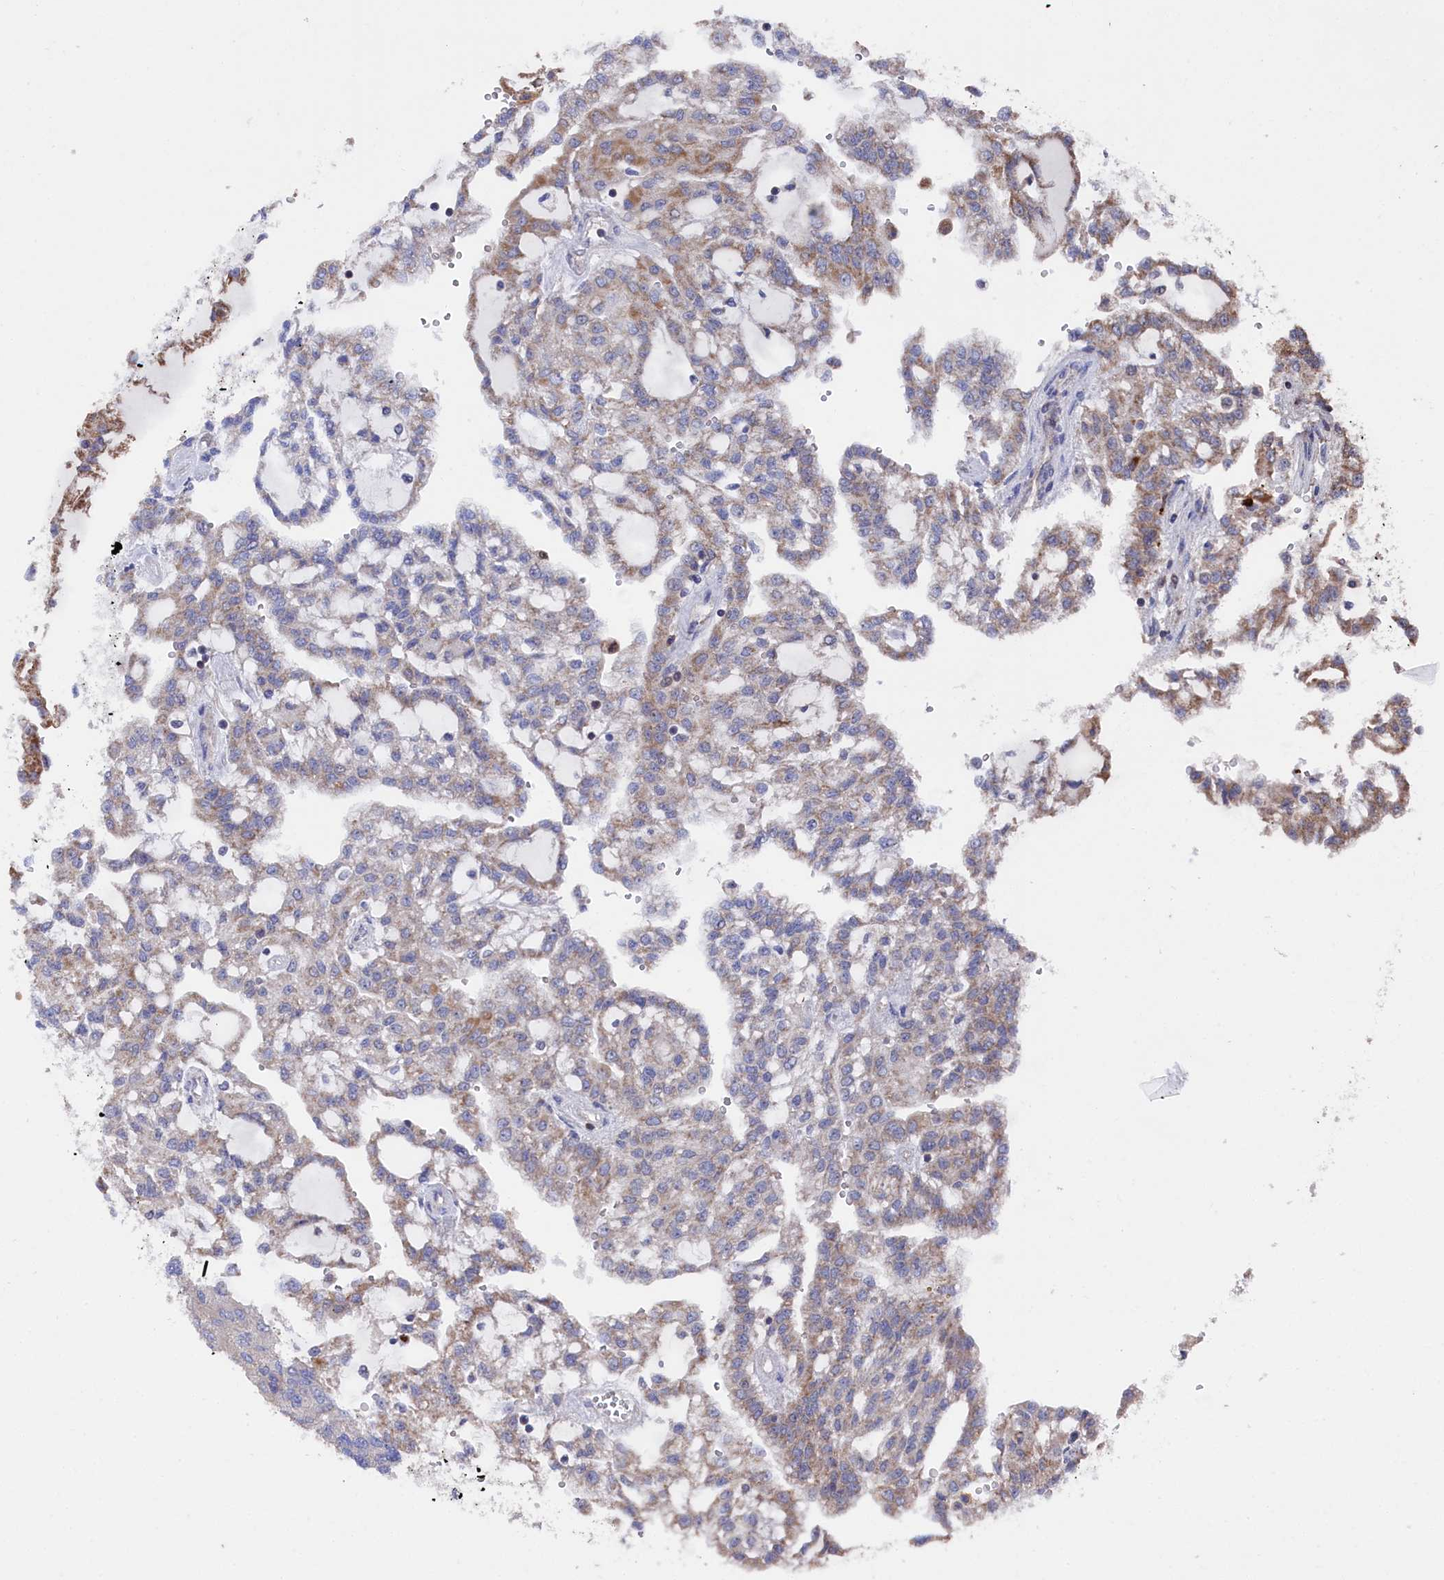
{"staining": {"intensity": "weak", "quantity": "25%-75%", "location": "cytoplasmic/membranous"}, "tissue": "renal cancer", "cell_type": "Tumor cells", "image_type": "cancer", "snomed": [{"axis": "morphology", "description": "Adenocarcinoma, NOS"}, {"axis": "topography", "description": "Kidney"}], "caption": "Protein expression analysis of human renal cancer (adenocarcinoma) reveals weak cytoplasmic/membranous expression in about 25%-75% of tumor cells.", "gene": "CHCHD1", "patient": {"sex": "male", "age": 63}}